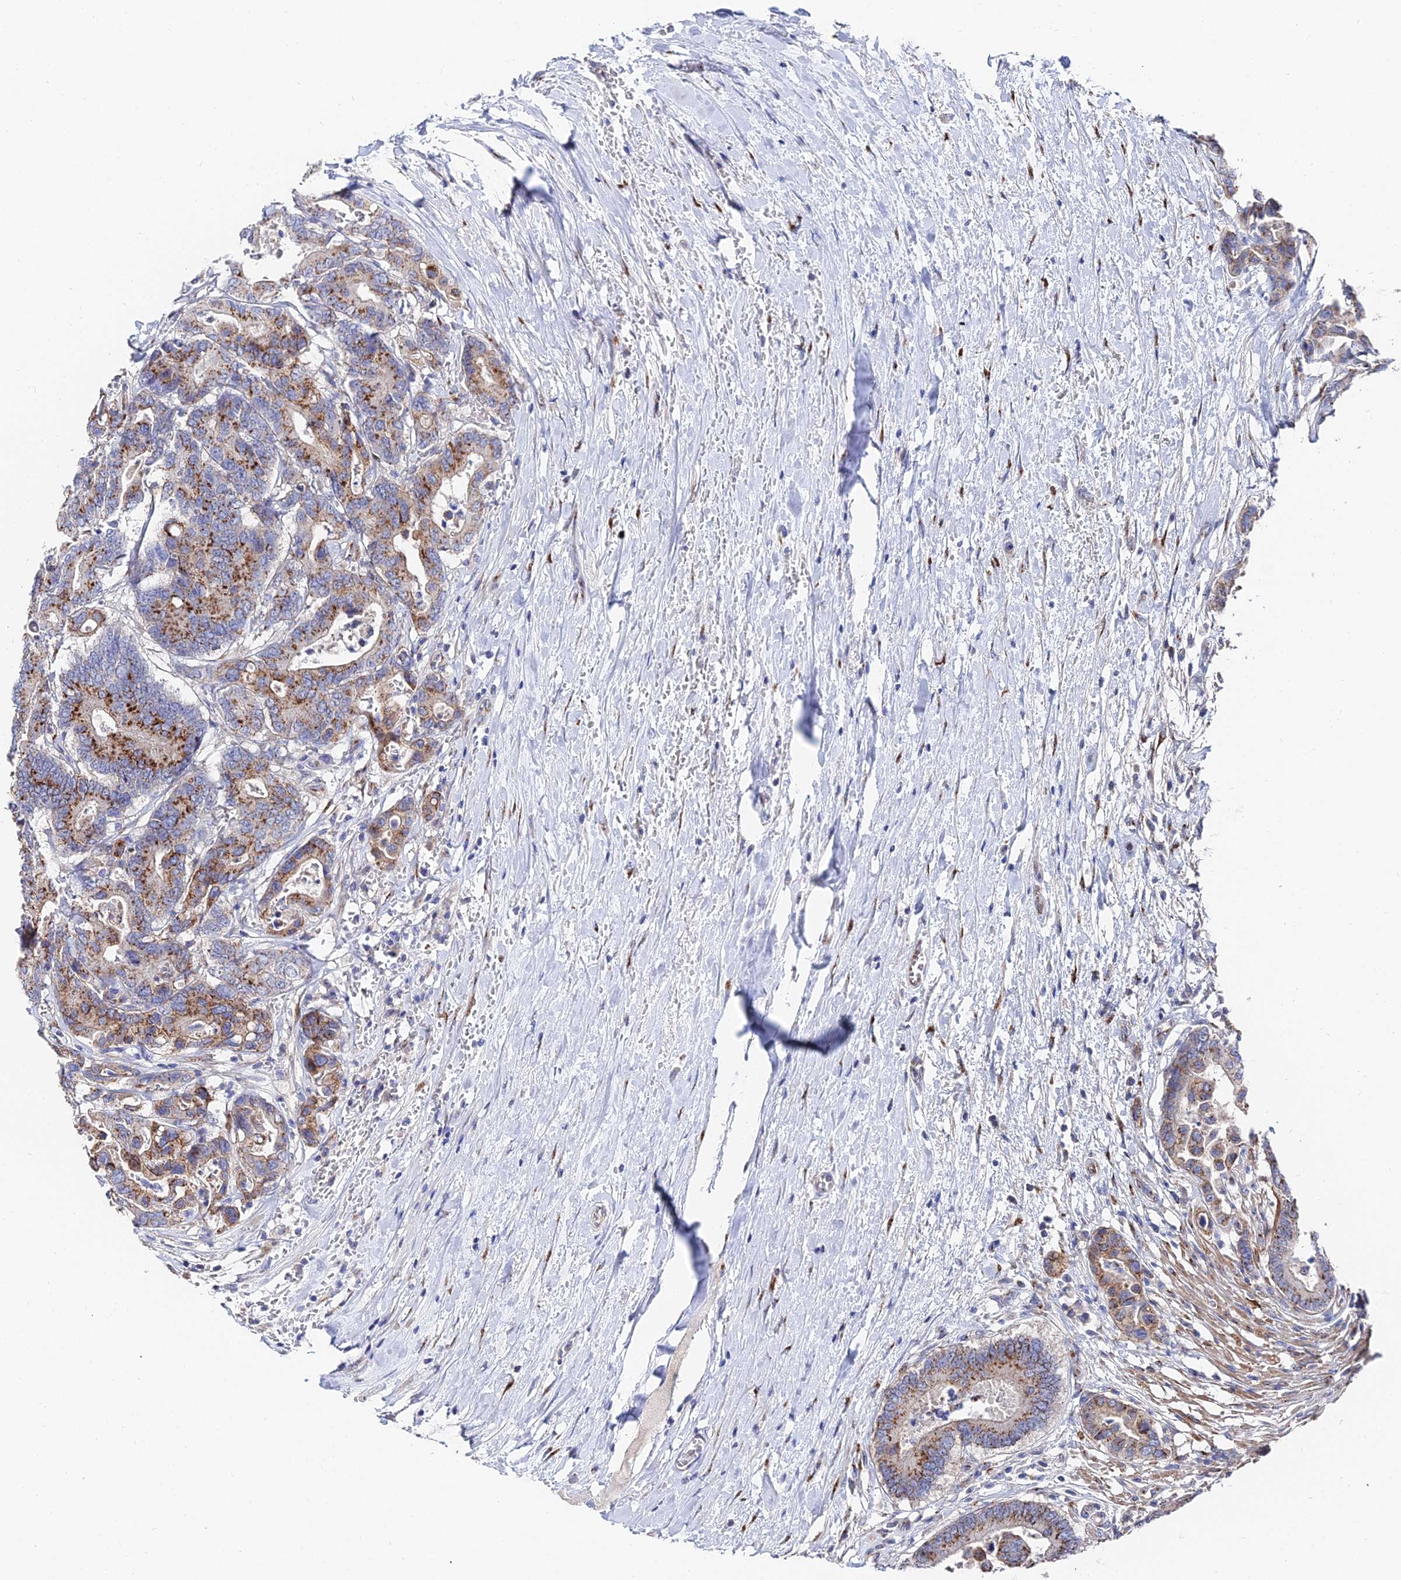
{"staining": {"intensity": "moderate", "quantity": ">75%", "location": "cytoplasmic/membranous"}, "tissue": "colorectal cancer", "cell_type": "Tumor cells", "image_type": "cancer", "snomed": [{"axis": "morphology", "description": "Normal tissue, NOS"}, {"axis": "morphology", "description": "Adenocarcinoma, NOS"}, {"axis": "topography", "description": "Colon"}], "caption": "Immunohistochemistry micrograph of colorectal cancer (adenocarcinoma) stained for a protein (brown), which demonstrates medium levels of moderate cytoplasmic/membranous expression in about >75% of tumor cells.", "gene": "BORCS8", "patient": {"sex": "male", "age": 82}}